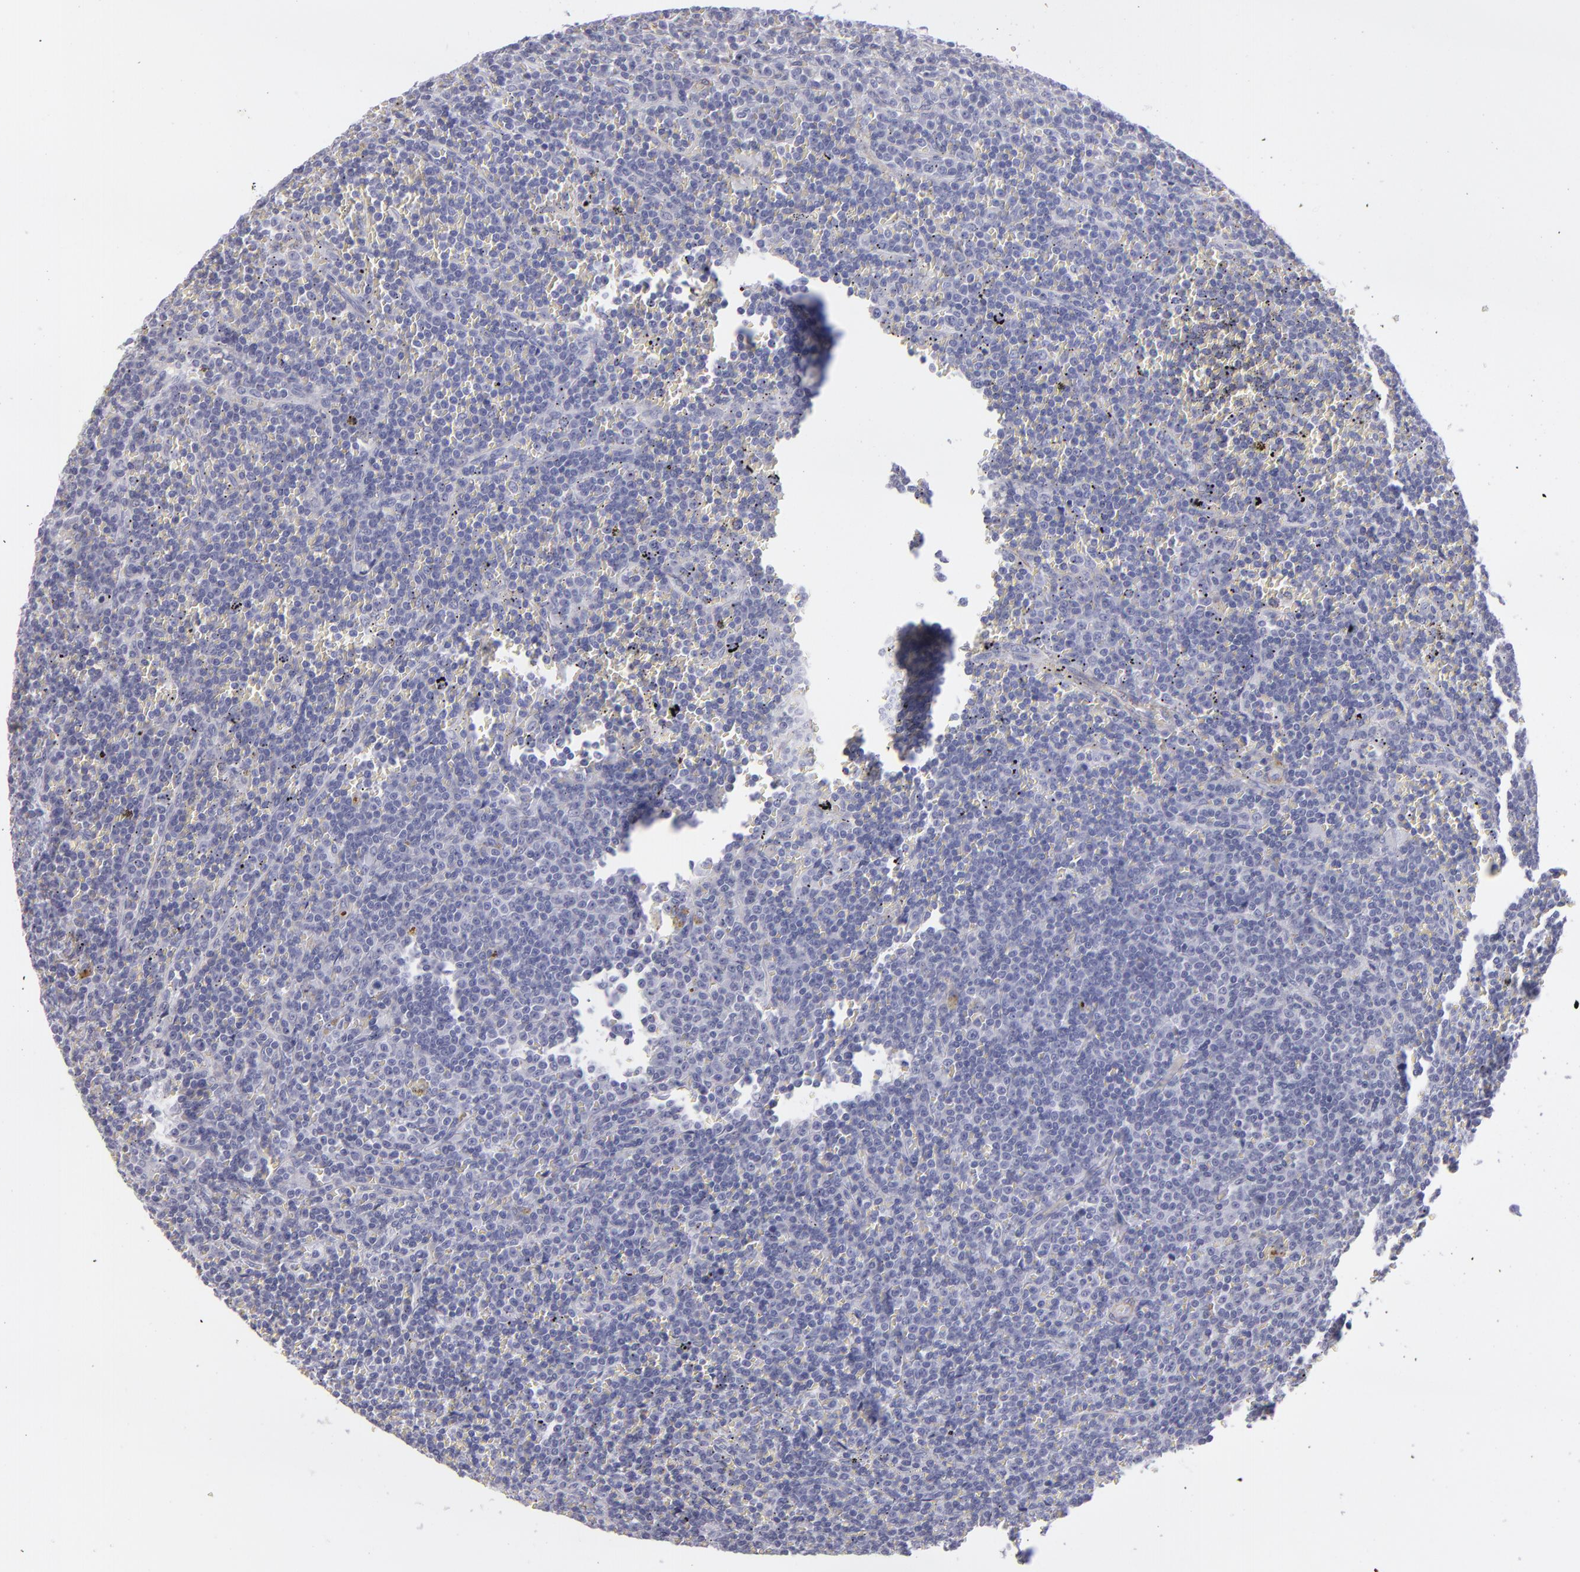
{"staining": {"intensity": "negative", "quantity": "none", "location": "none"}, "tissue": "lymphoma", "cell_type": "Tumor cells", "image_type": "cancer", "snomed": [{"axis": "morphology", "description": "Malignant lymphoma, non-Hodgkin's type, Low grade"}, {"axis": "topography", "description": "Spleen"}], "caption": "Immunohistochemical staining of malignant lymphoma, non-Hodgkin's type (low-grade) exhibits no significant positivity in tumor cells.", "gene": "MYH11", "patient": {"sex": "male", "age": 80}}